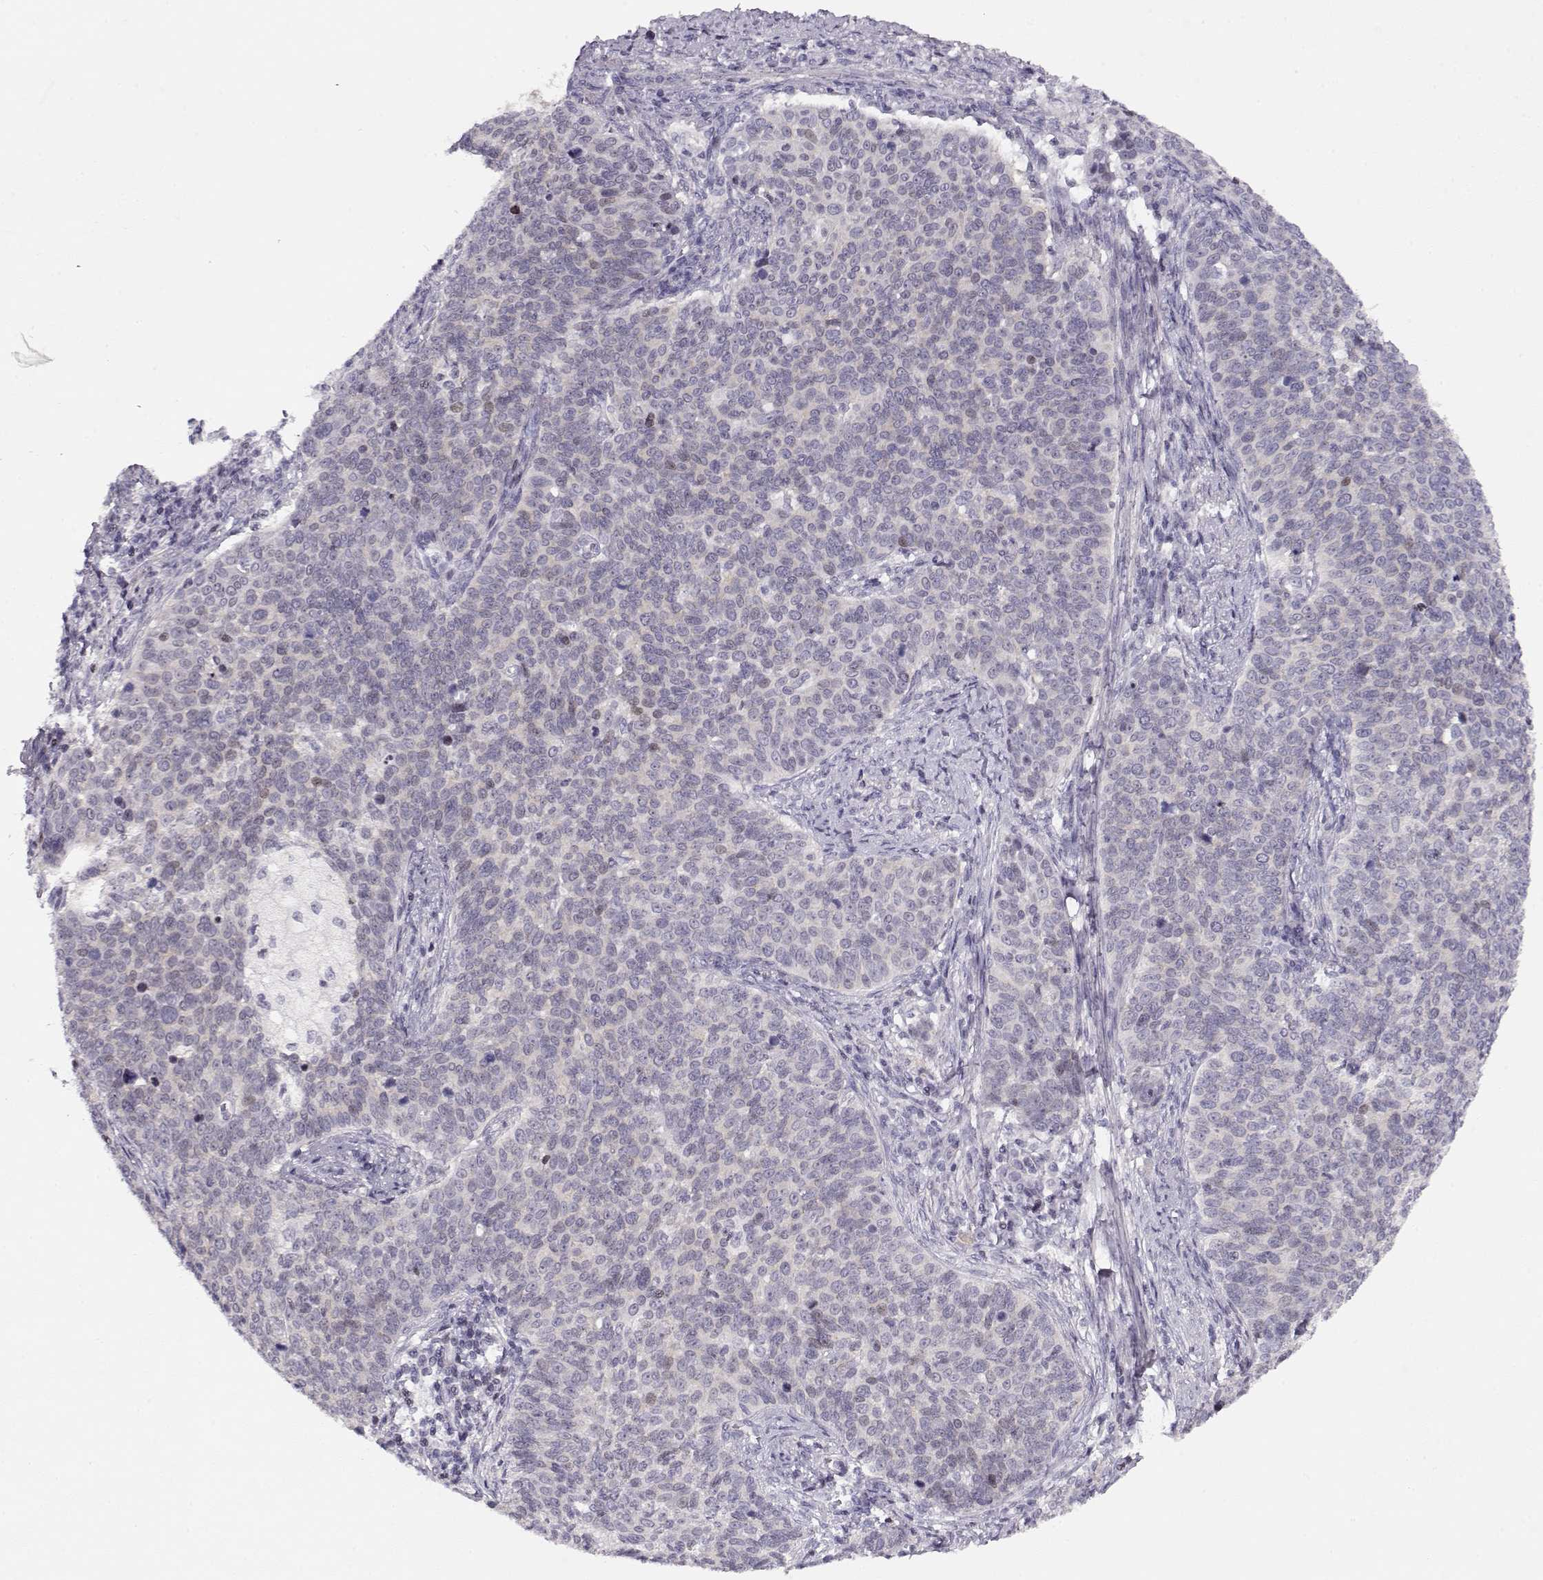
{"staining": {"intensity": "moderate", "quantity": ">75%", "location": "cytoplasmic/membranous"}, "tissue": "cervical cancer", "cell_type": "Tumor cells", "image_type": "cancer", "snomed": [{"axis": "morphology", "description": "Squamous cell carcinoma, NOS"}, {"axis": "topography", "description": "Cervix"}], "caption": "Cervical cancer (squamous cell carcinoma) stained with a protein marker exhibits moderate staining in tumor cells.", "gene": "CRX", "patient": {"sex": "female", "age": 39}}